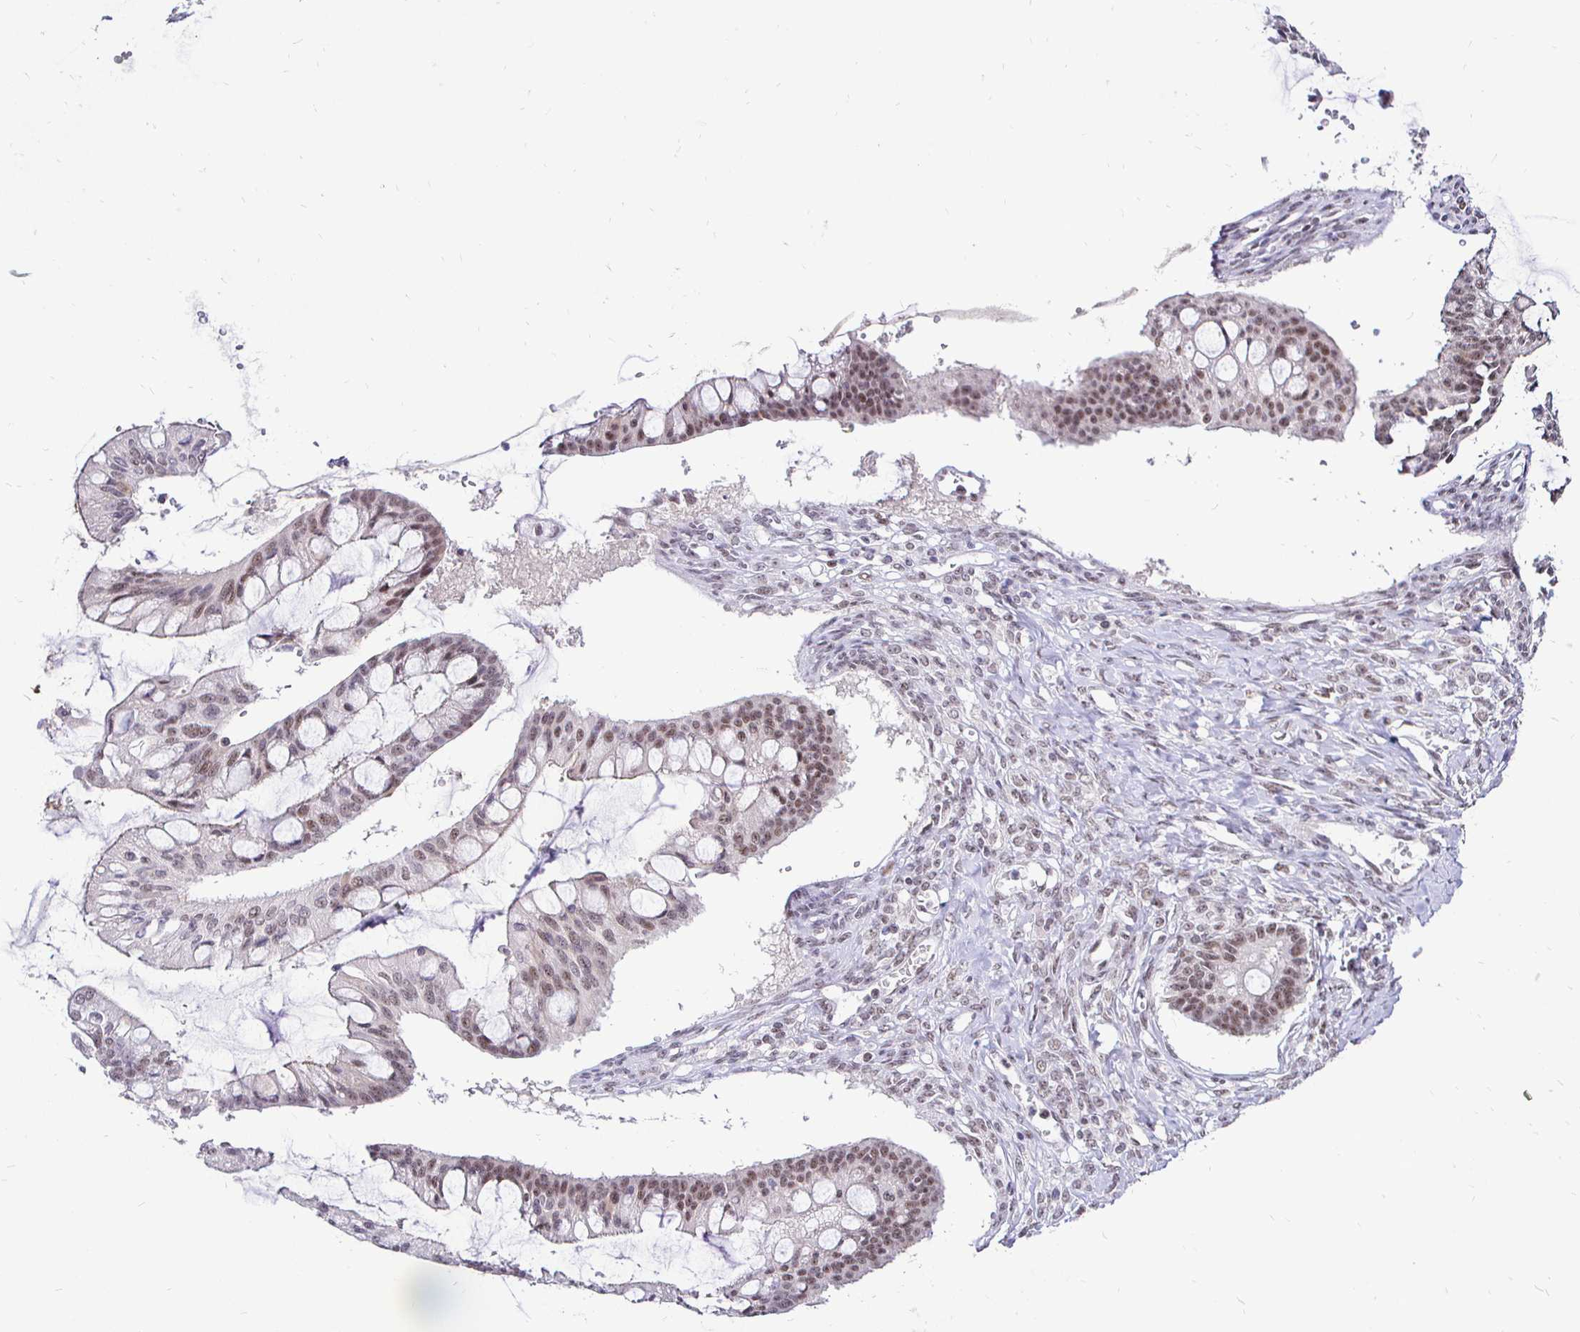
{"staining": {"intensity": "moderate", "quantity": ">75%", "location": "nuclear"}, "tissue": "ovarian cancer", "cell_type": "Tumor cells", "image_type": "cancer", "snomed": [{"axis": "morphology", "description": "Cystadenocarcinoma, mucinous, NOS"}, {"axis": "topography", "description": "Ovary"}], "caption": "Ovarian mucinous cystadenocarcinoma stained with DAB (3,3'-diaminobenzidine) IHC shows medium levels of moderate nuclear expression in approximately >75% of tumor cells.", "gene": "SIN3A", "patient": {"sex": "female", "age": 73}}